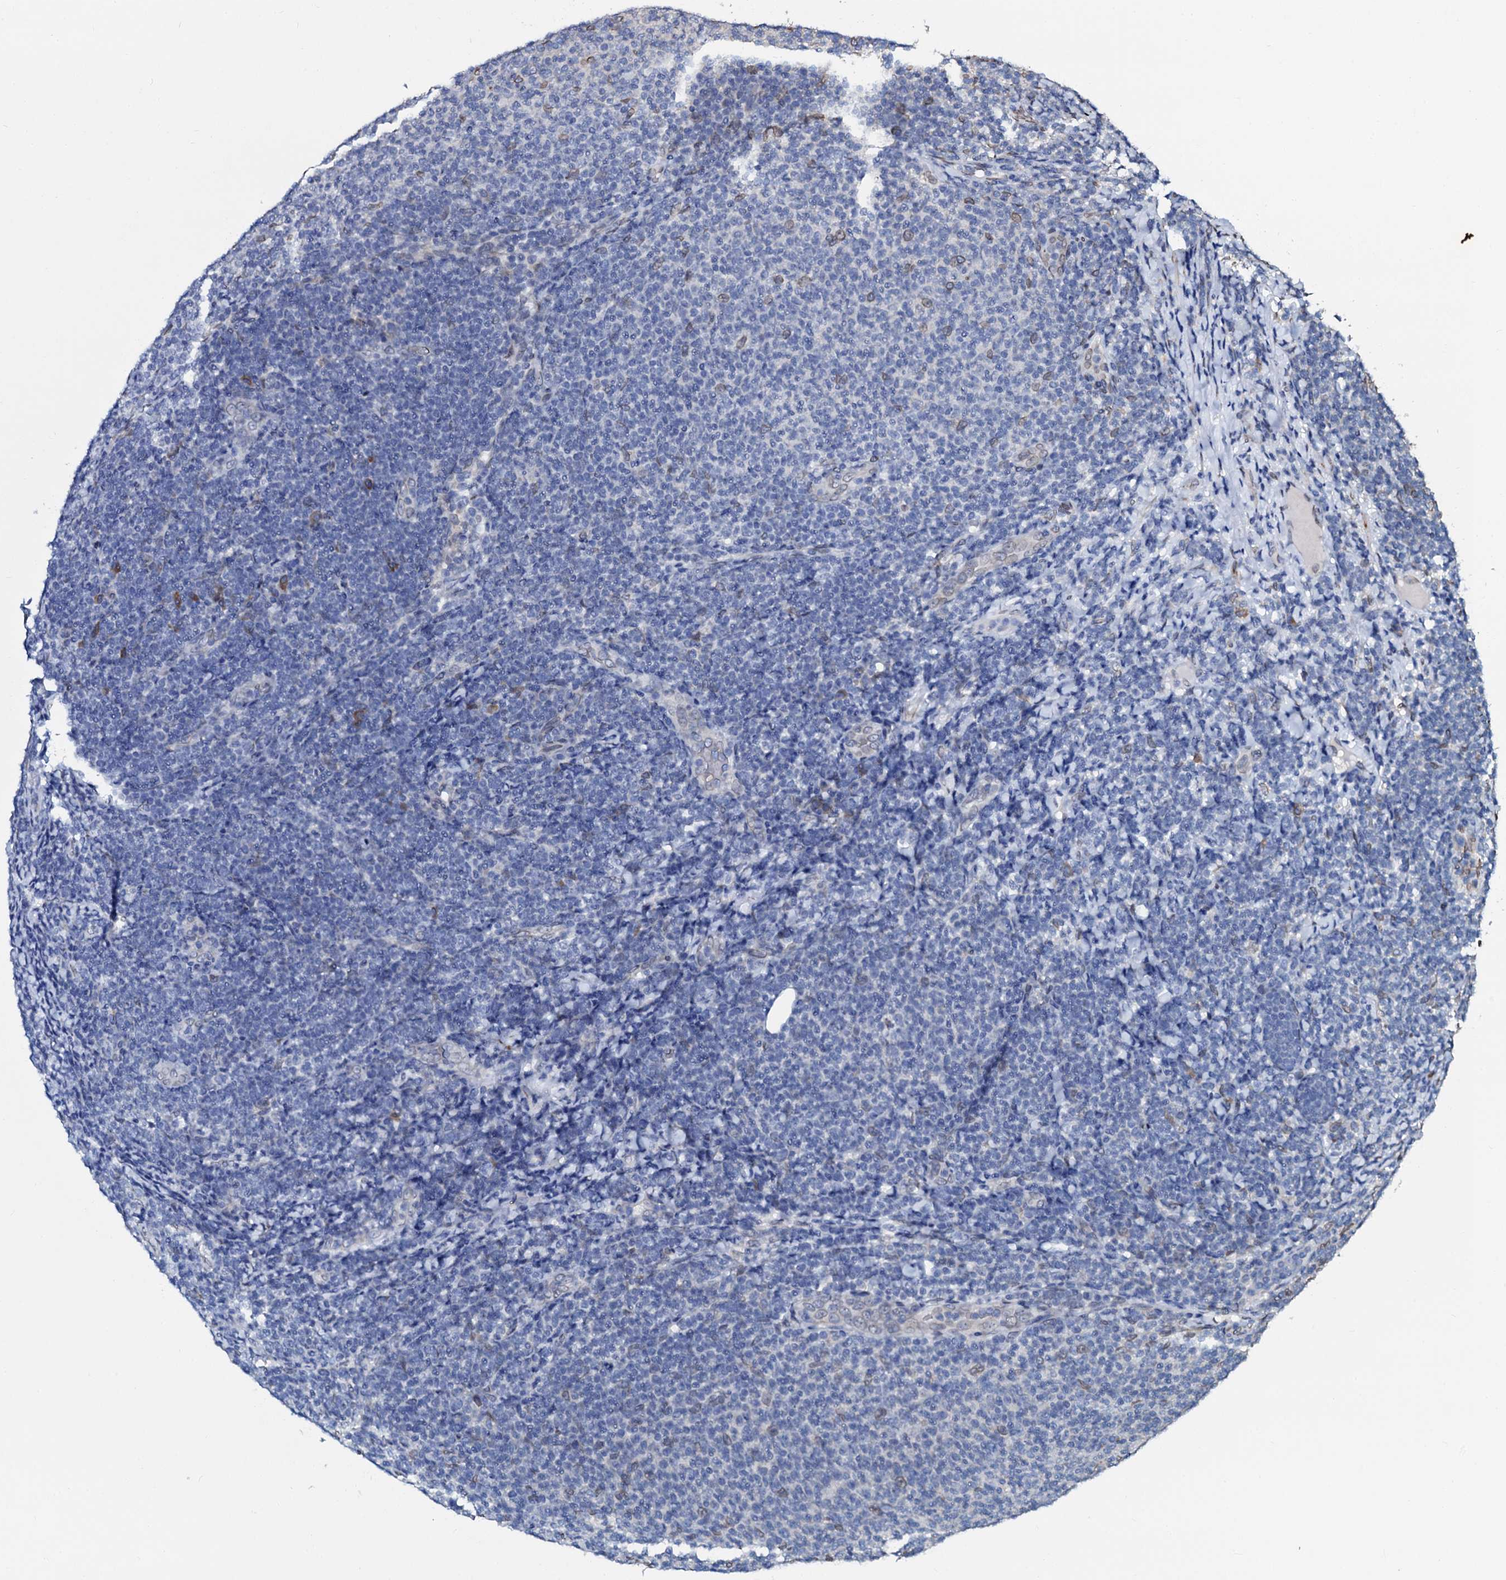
{"staining": {"intensity": "negative", "quantity": "none", "location": "none"}, "tissue": "lymphoma", "cell_type": "Tumor cells", "image_type": "cancer", "snomed": [{"axis": "morphology", "description": "Malignant lymphoma, non-Hodgkin's type, Low grade"}, {"axis": "topography", "description": "Lymph node"}], "caption": "DAB immunohistochemical staining of lymphoma demonstrates no significant positivity in tumor cells. (Immunohistochemistry (ihc), brightfield microscopy, high magnification).", "gene": "NRP2", "patient": {"sex": "male", "age": 66}}